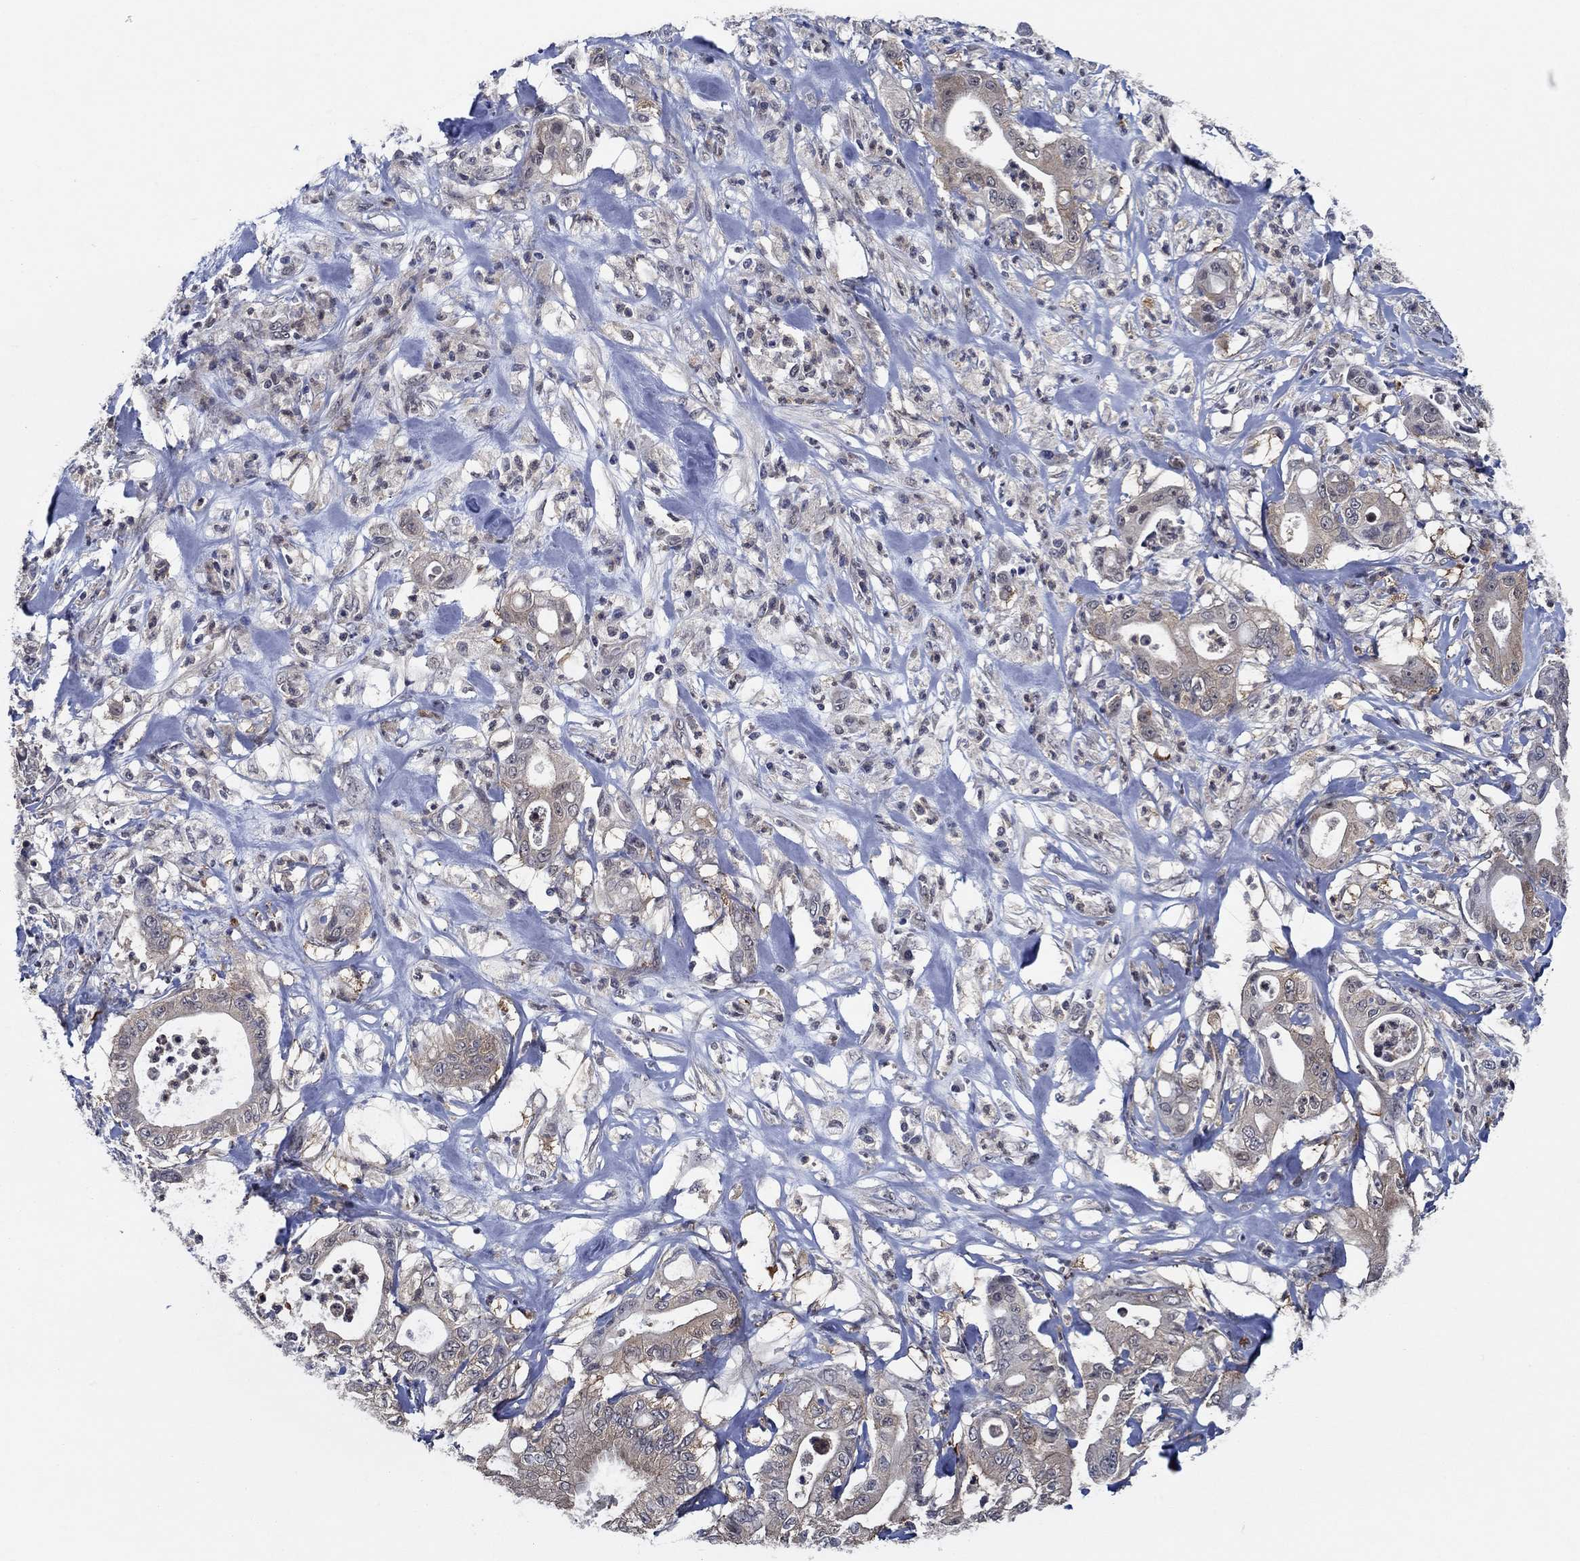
{"staining": {"intensity": "weak", "quantity": "25%-75%", "location": "cytoplasmic/membranous"}, "tissue": "pancreatic cancer", "cell_type": "Tumor cells", "image_type": "cancer", "snomed": [{"axis": "morphology", "description": "Adenocarcinoma, NOS"}, {"axis": "topography", "description": "Pancreas"}], "caption": "Immunohistochemistry (IHC) micrograph of neoplastic tissue: human pancreatic cancer (adenocarcinoma) stained using immunohistochemistry (IHC) reveals low levels of weak protein expression localized specifically in the cytoplasmic/membranous of tumor cells, appearing as a cytoplasmic/membranous brown color.", "gene": "DACT1", "patient": {"sex": "male", "age": 71}}